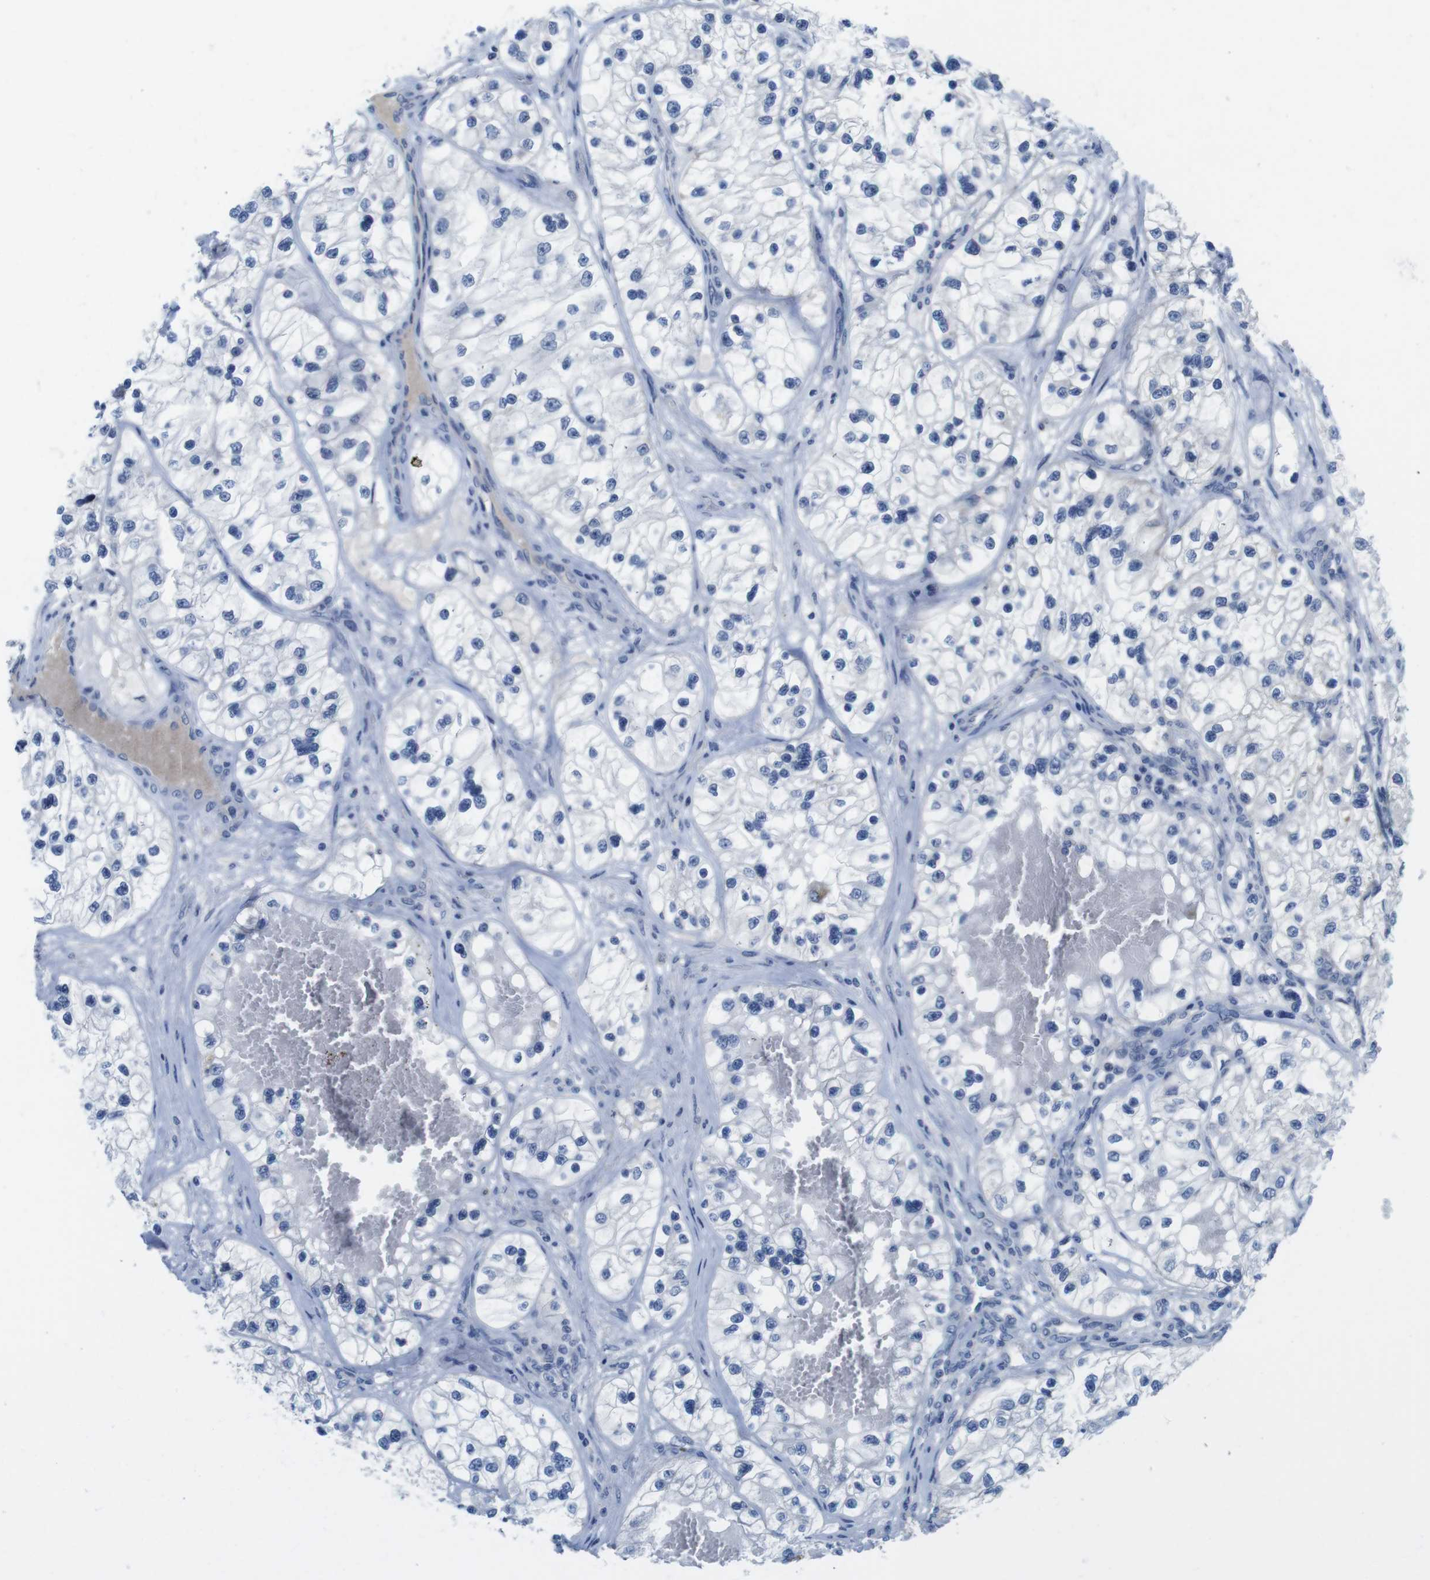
{"staining": {"intensity": "negative", "quantity": "none", "location": "none"}, "tissue": "renal cancer", "cell_type": "Tumor cells", "image_type": "cancer", "snomed": [{"axis": "morphology", "description": "Adenocarcinoma, NOS"}, {"axis": "topography", "description": "Kidney"}], "caption": "Human renal cancer stained for a protein using IHC shows no positivity in tumor cells.", "gene": "SCRIB", "patient": {"sex": "female", "age": 57}}